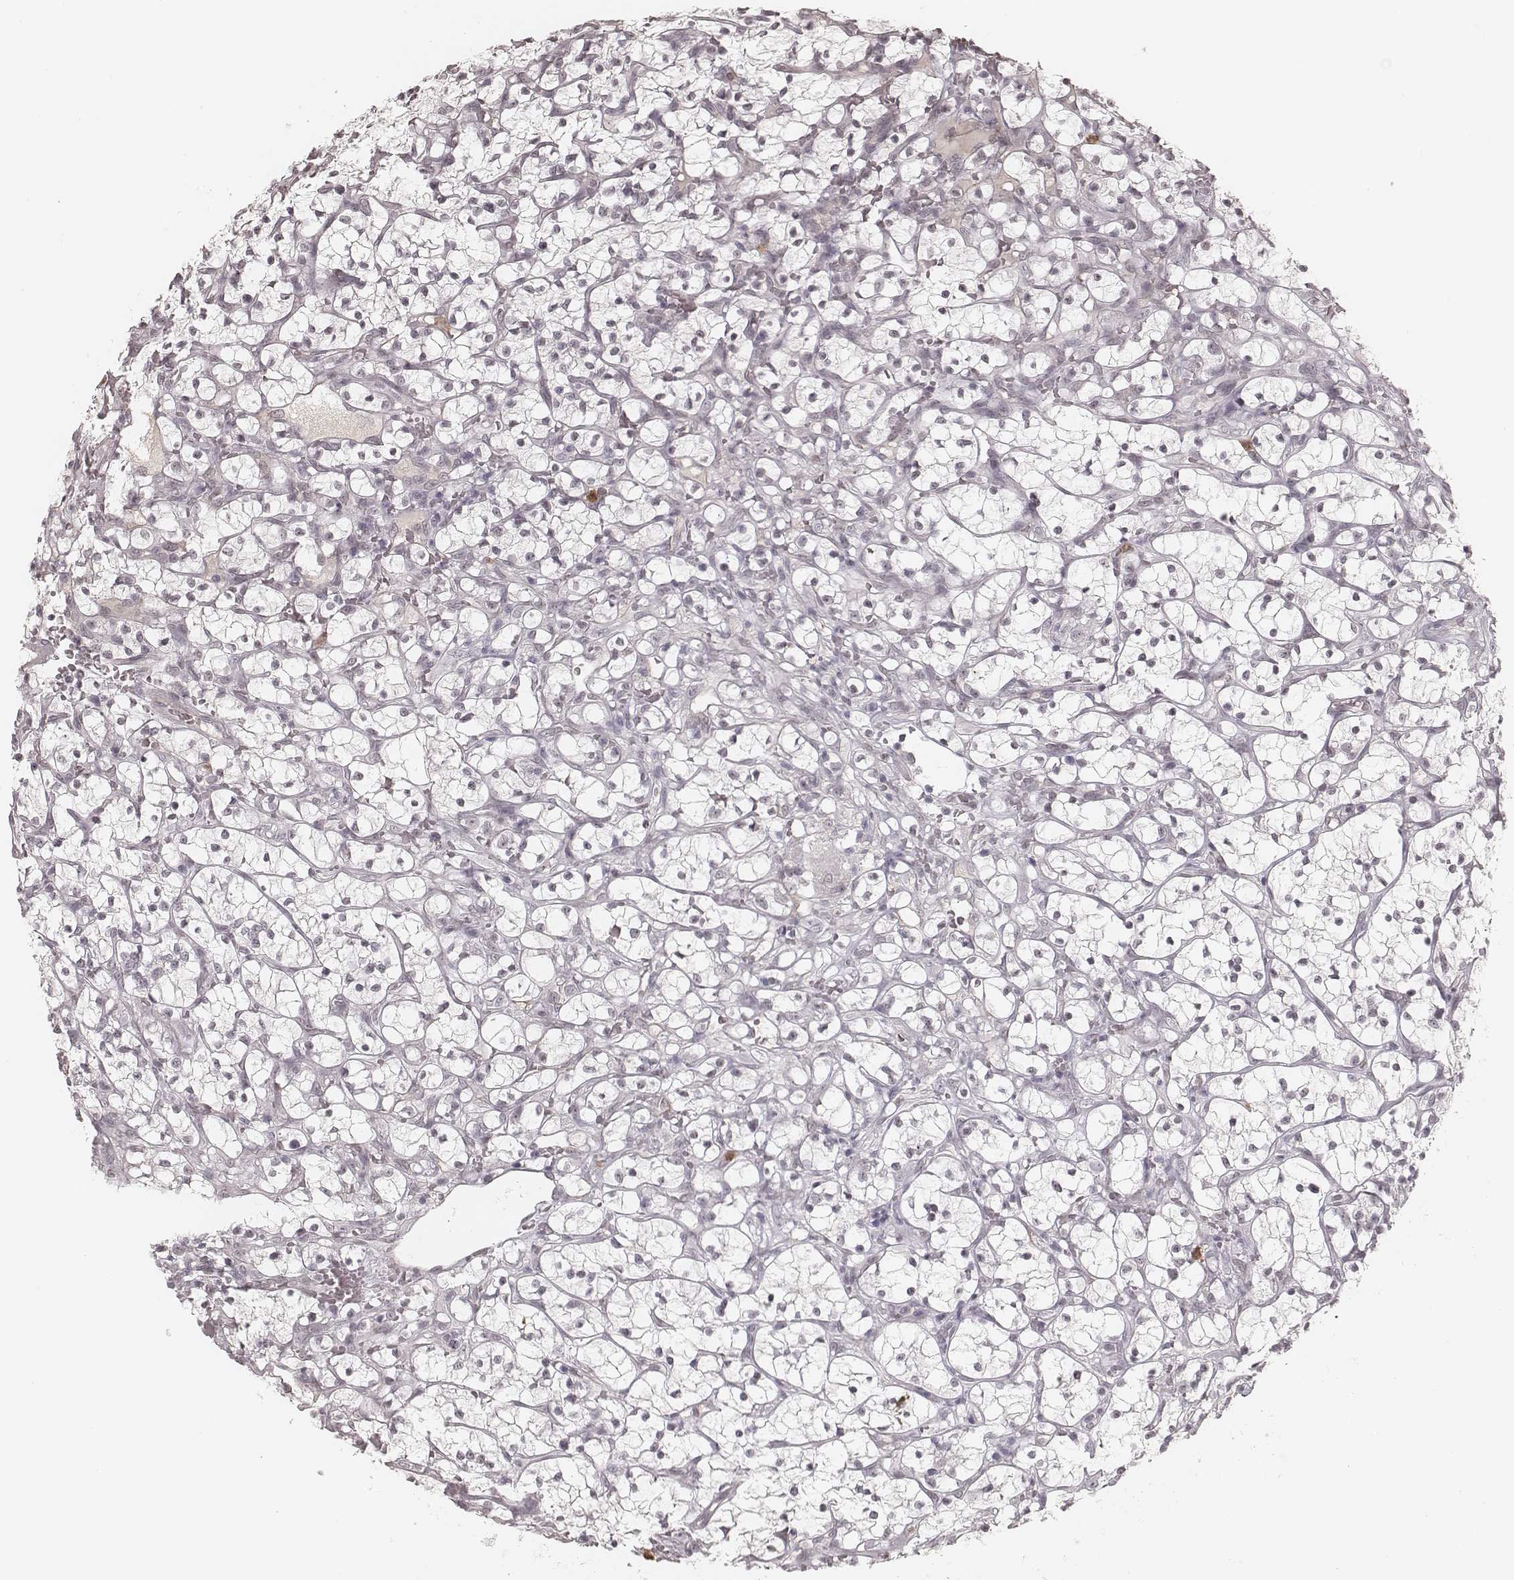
{"staining": {"intensity": "negative", "quantity": "none", "location": "none"}, "tissue": "renal cancer", "cell_type": "Tumor cells", "image_type": "cancer", "snomed": [{"axis": "morphology", "description": "Adenocarcinoma, NOS"}, {"axis": "topography", "description": "Kidney"}], "caption": "Image shows no protein staining in tumor cells of renal adenocarcinoma tissue. Nuclei are stained in blue.", "gene": "KITLG", "patient": {"sex": "female", "age": 64}}